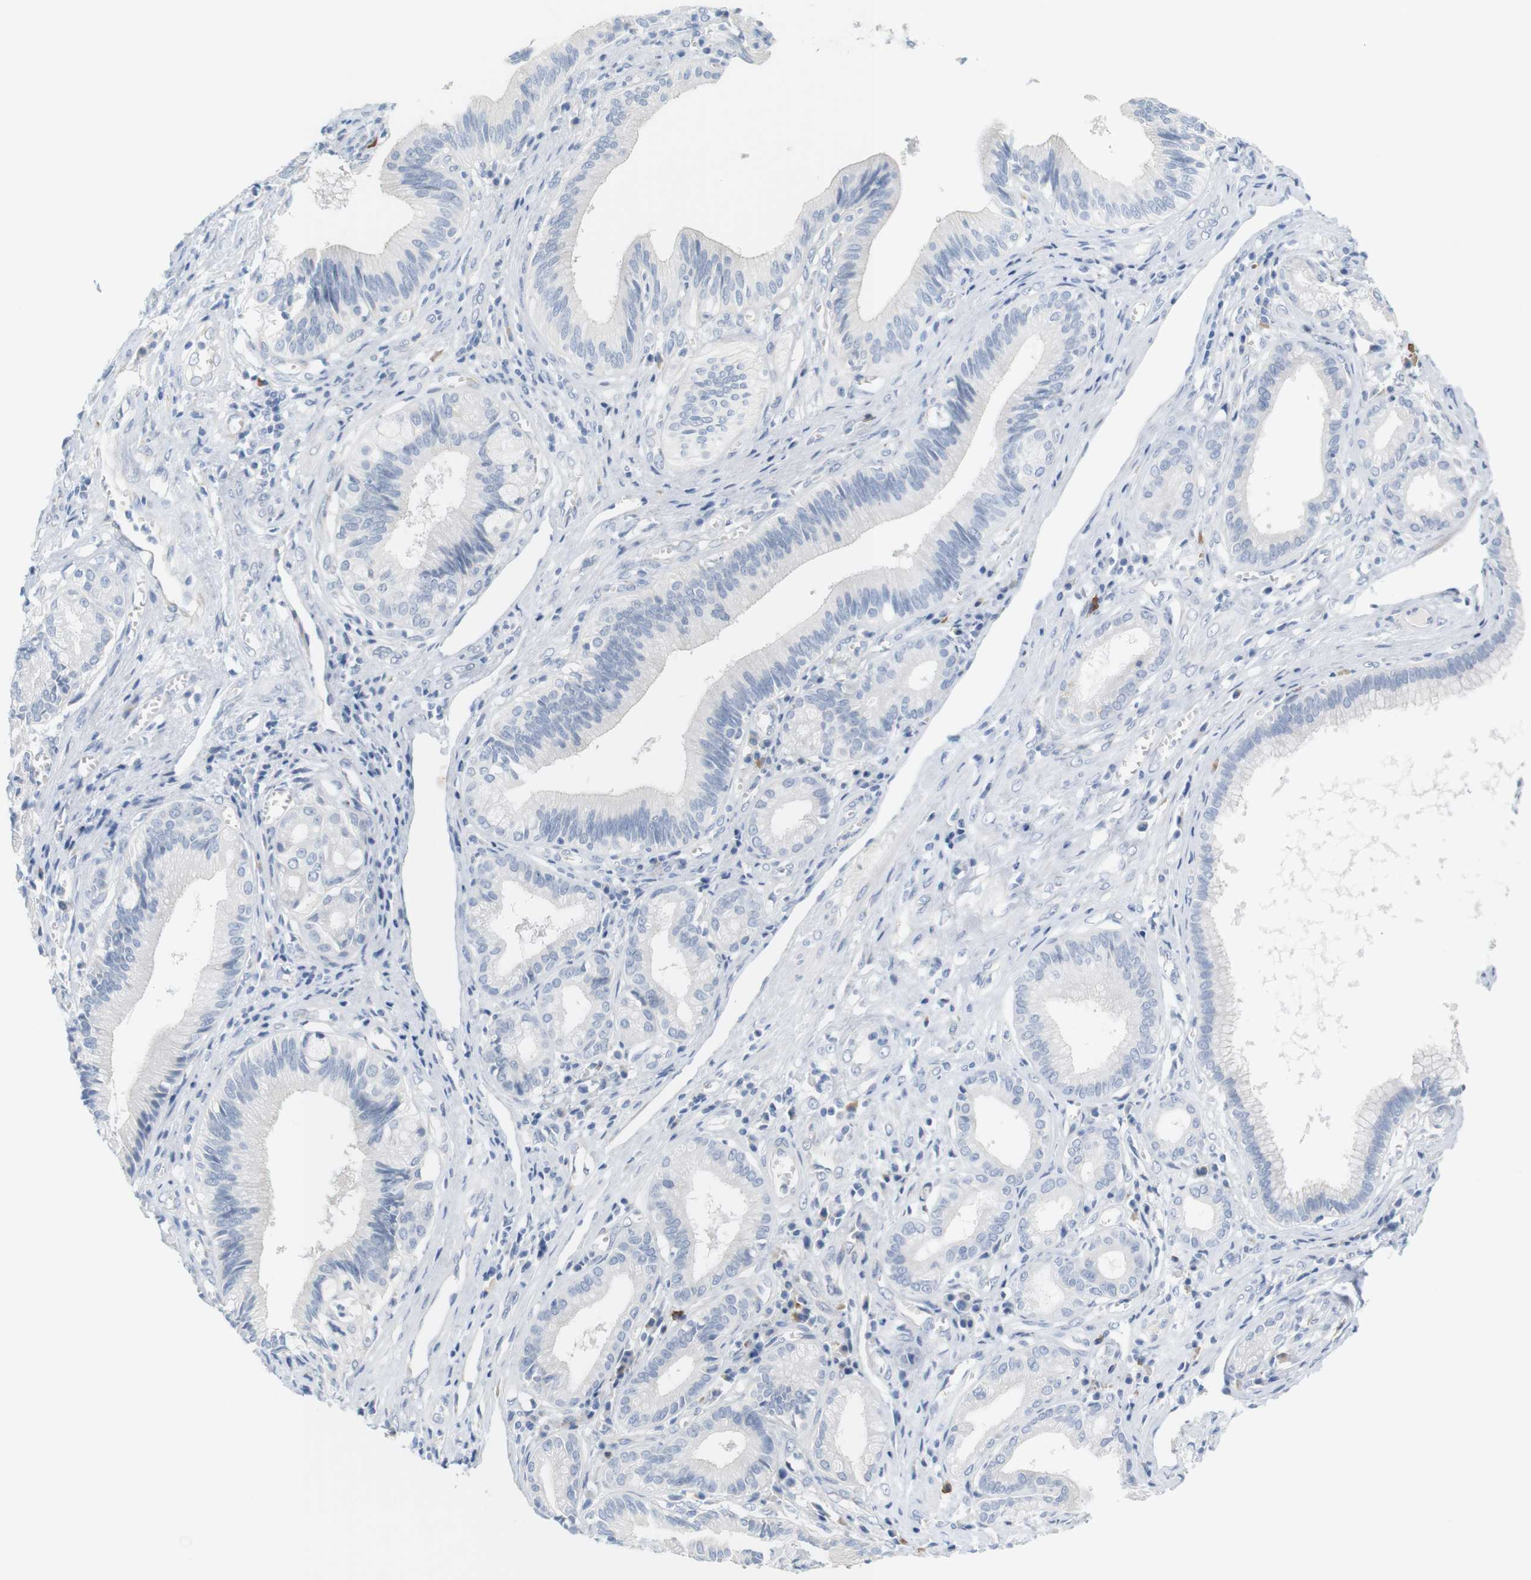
{"staining": {"intensity": "negative", "quantity": "none", "location": "none"}, "tissue": "pancreatic cancer", "cell_type": "Tumor cells", "image_type": "cancer", "snomed": [{"axis": "morphology", "description": "Adenocarcinoma, NOS"}, {"axis": "topography", "description": "Pancreas"}], "caption": "Photomicrograph shows no significant protein positivity in tumor cells of pancreatic adenocarcinoma.", "gene": "RGS9", "patient": {"sex": "female", "age": 75}}